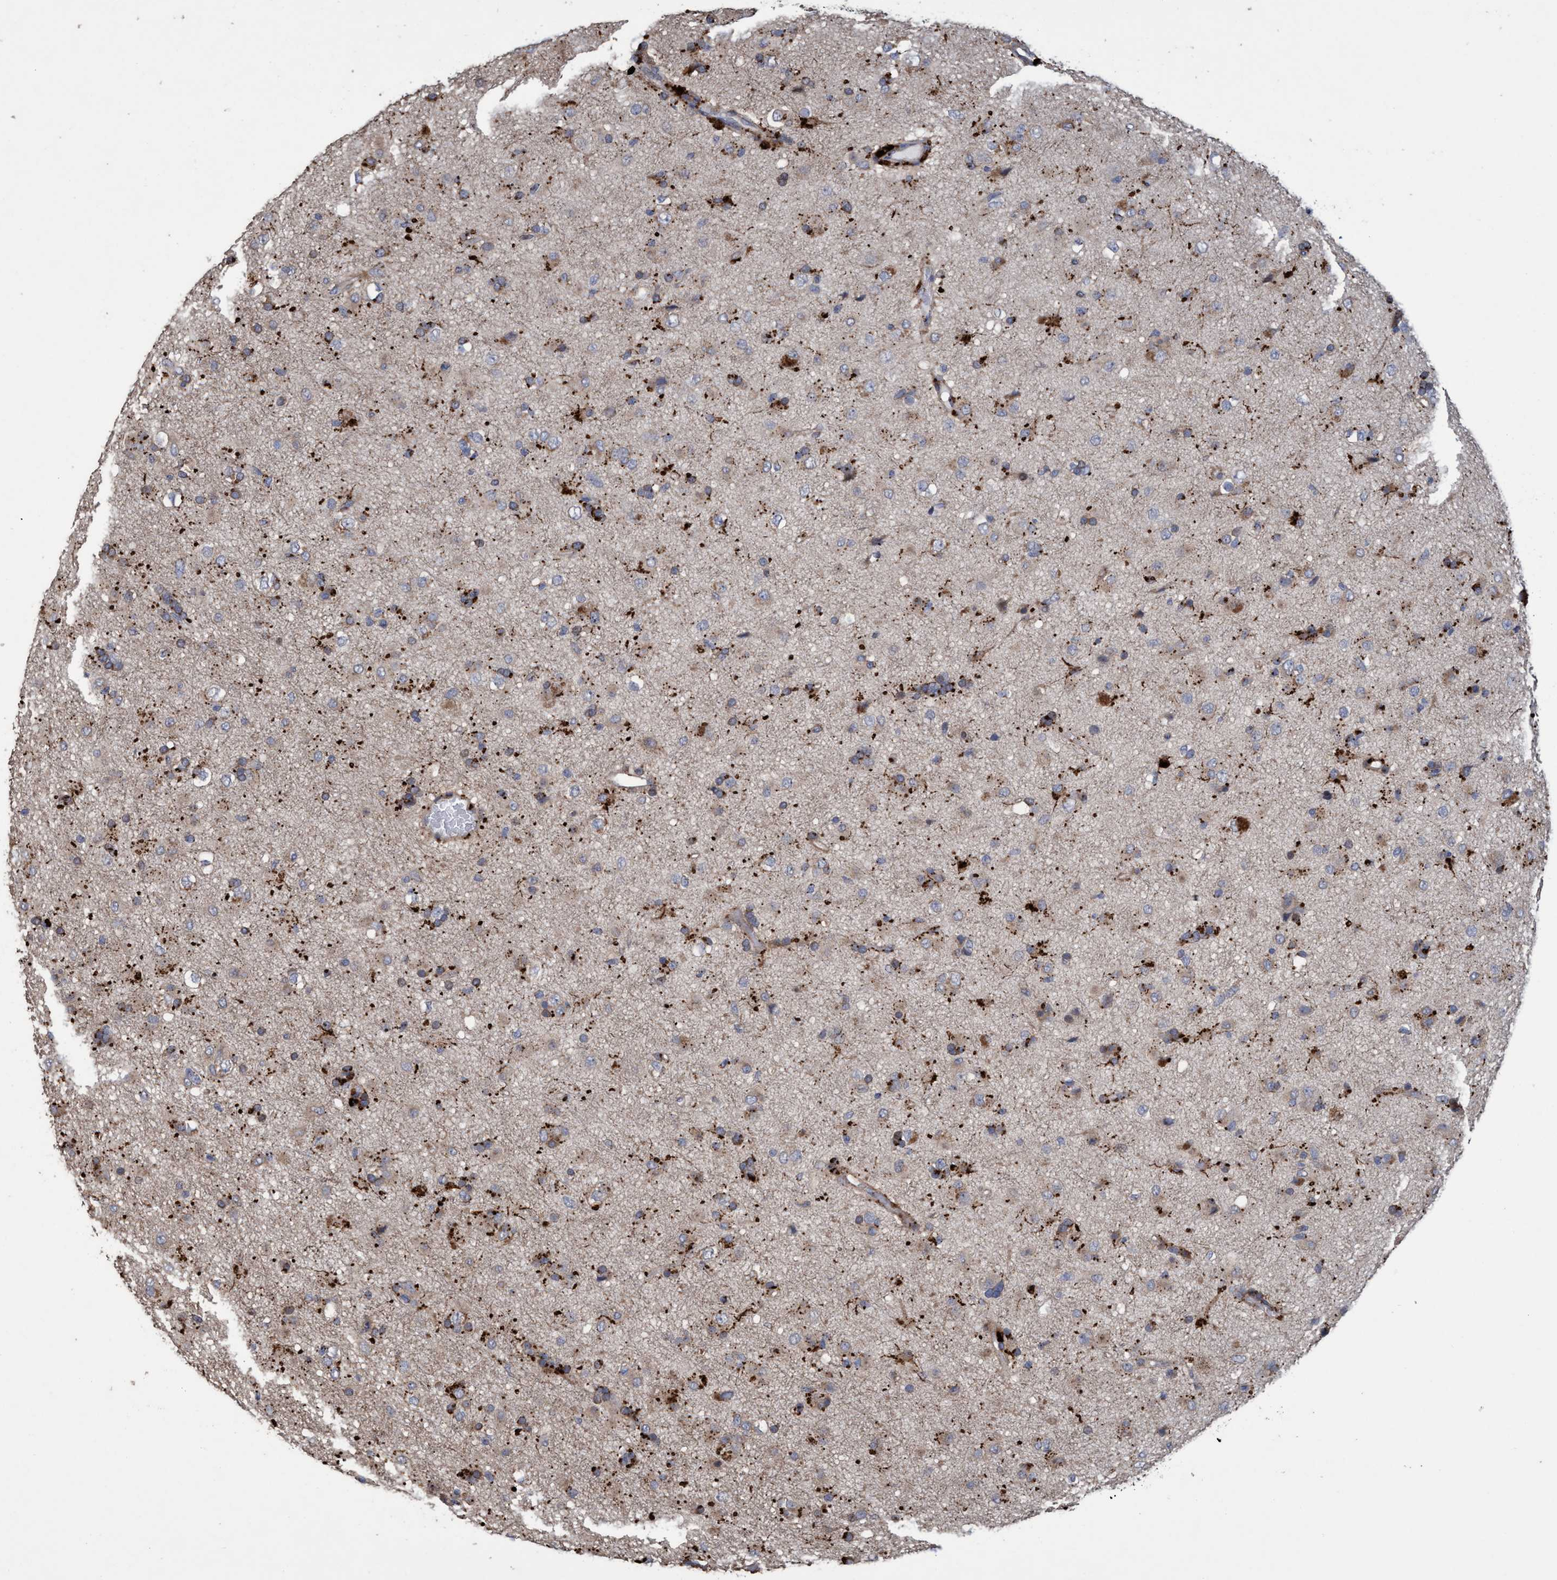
{"staining": {"intensity": "weak", "quantity": ">75%", "location": "cytoplasmic/membranous"}, "tissue": "glioma", "cell_type": "Tumor cells", "image_type": "cancer", "snomed": [{"axis": "morphology", "description": "Glioma, malignant, Low grade"}, {"axis": "topography", "description": "Brain"}], "caption": "An image of glioma stained for a protein shows weak cytoplasmic/membranous brown staining in tumor cells. (DAB IHC with brightfield microscopy, high magnification).", "gene": "BBS9", "patient": {"sex": "male", "age": 65}}